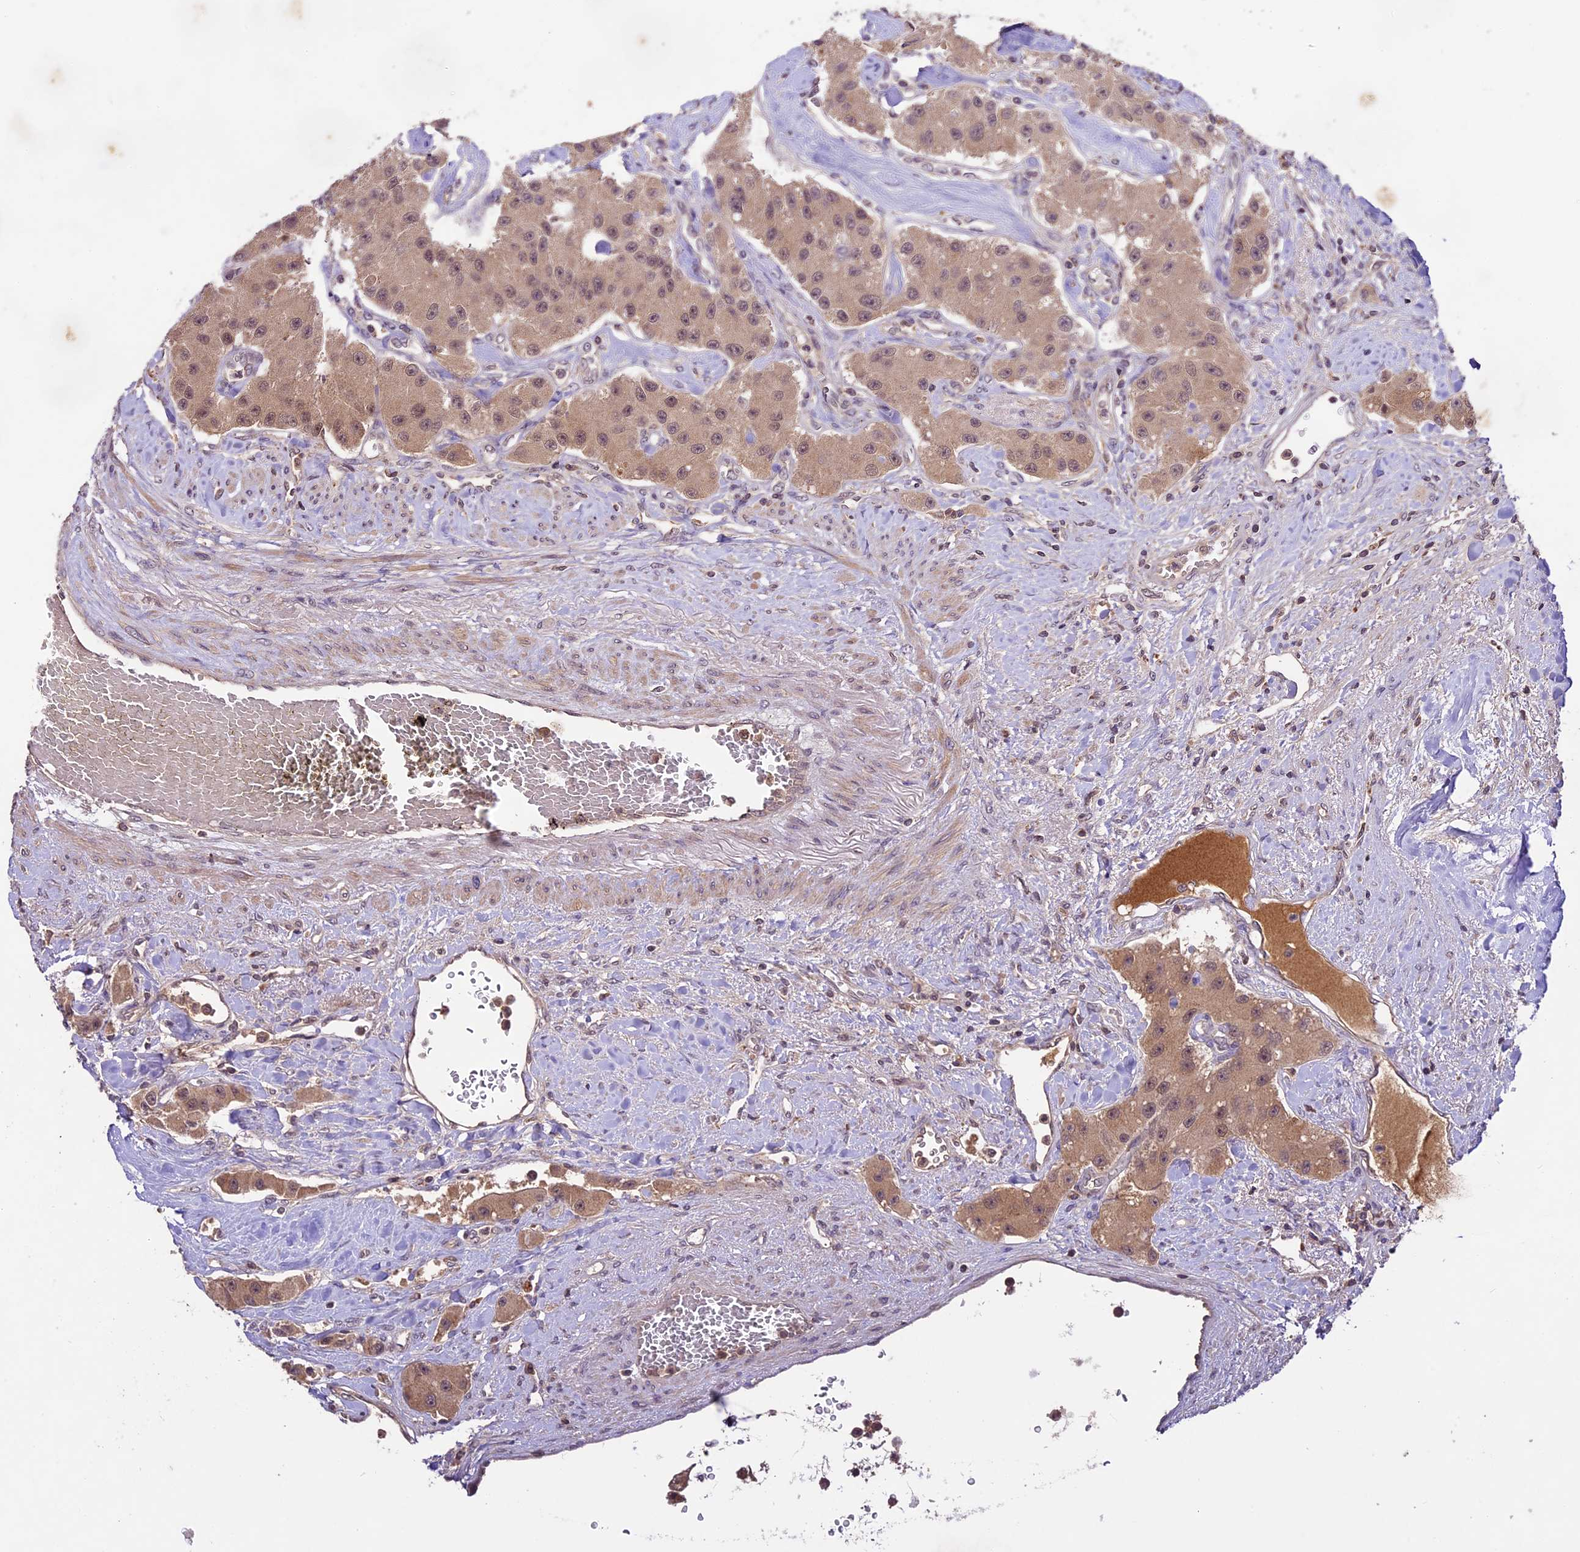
{"staining": {"intensity": "moderate", "quantity": ">75%", "location": "cytoplasmic/membranous,nuclear"}, "tissue": "carcinoid", "cell_type": "Tumor cells", "image_type": "cancer", "snomed": [{"axis": "morphology", "description": "Carcinoid, malignant, NOS"}, {"axis": "topography", "description": "Pancreas"}], "caption": "IHC (DAB (3,3'-diaminobenzidine)) staining of malignant carcinoid exhibits moderate cytoplasmic/membranous and nuclear protein staining in about >75% of tumor cells. Using DAB (brown) and hematoxylin (blue) stains, captured at high magnification using brightfield microscopy.", "gene": "ATP10A", "patient": {"sex": "male", "age": 41}}